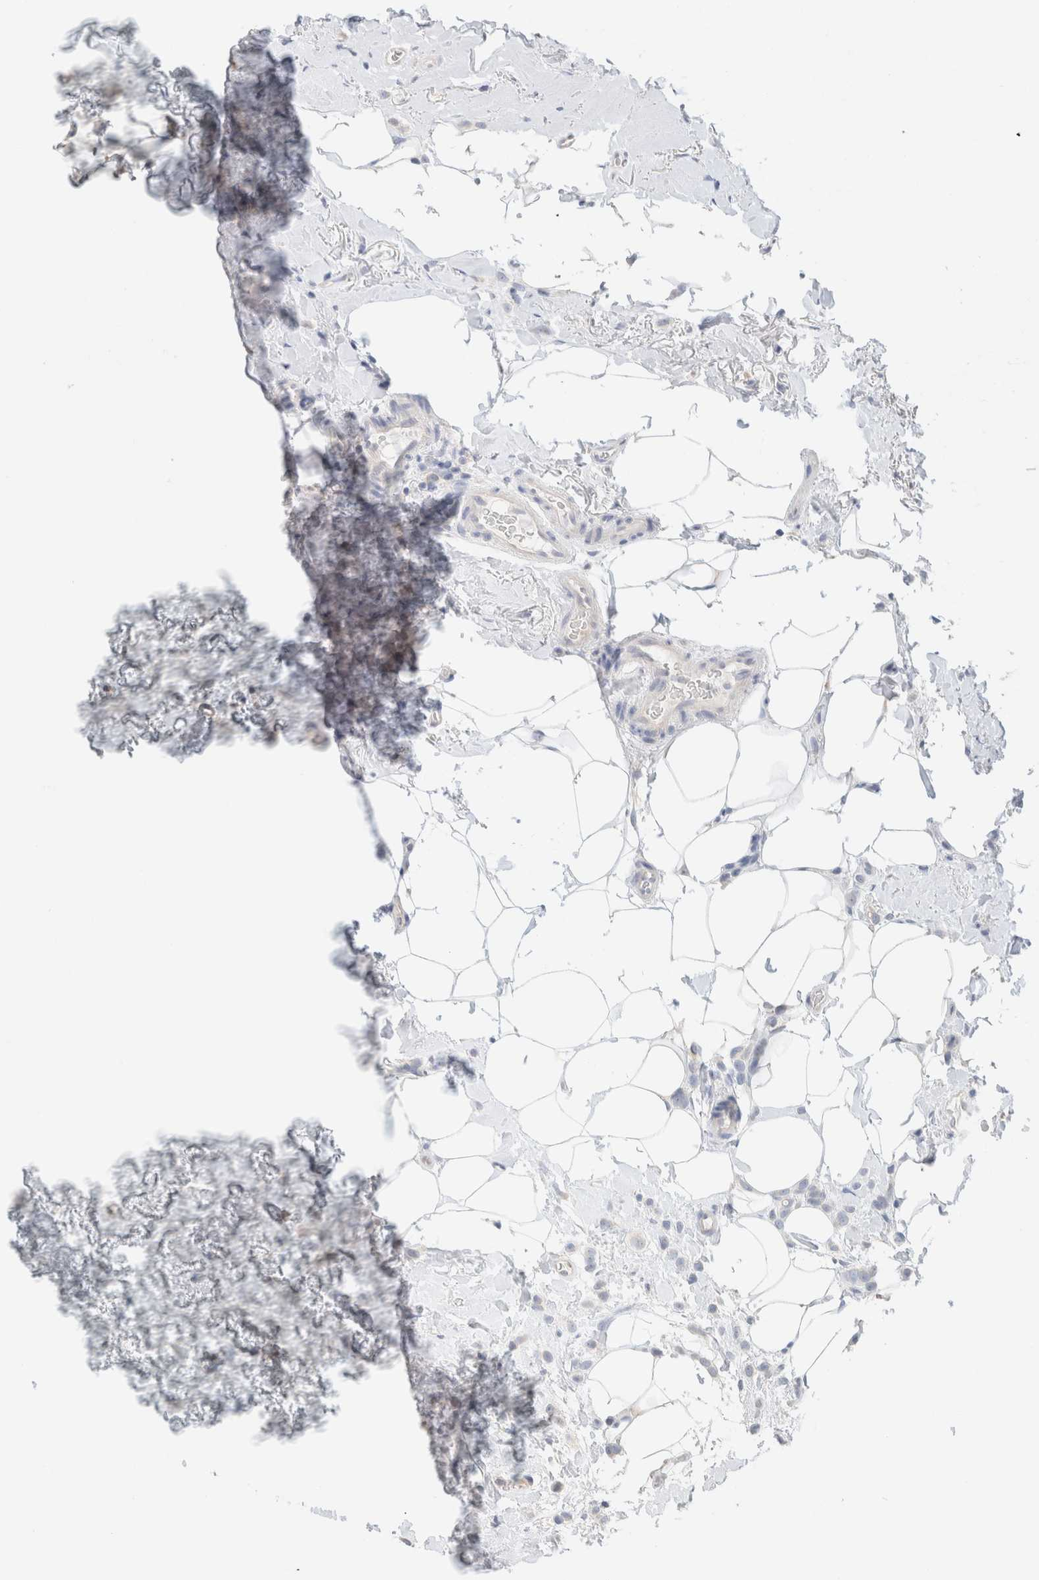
{"staining": {"intensity": "negative", "quantity": "none", "location": "none"}, "tissue": "breast cancer", "cell_type": "Tumor cells", "image_type": "cancer", "snomed": [{"axis": "morphology", "description": "Normal tissue, NOS"}, {"axis": "morphology", "description": "Lobular carcinoma"}, {"axis": "topography", "description": "Breast"}], "caption": "Histopathology image shows no protein positivity in tumor cells of breast cancer (lobular carcinoma) tissue.", "gene": "CA13", "patient": {"sex": "female", "age": 50}}